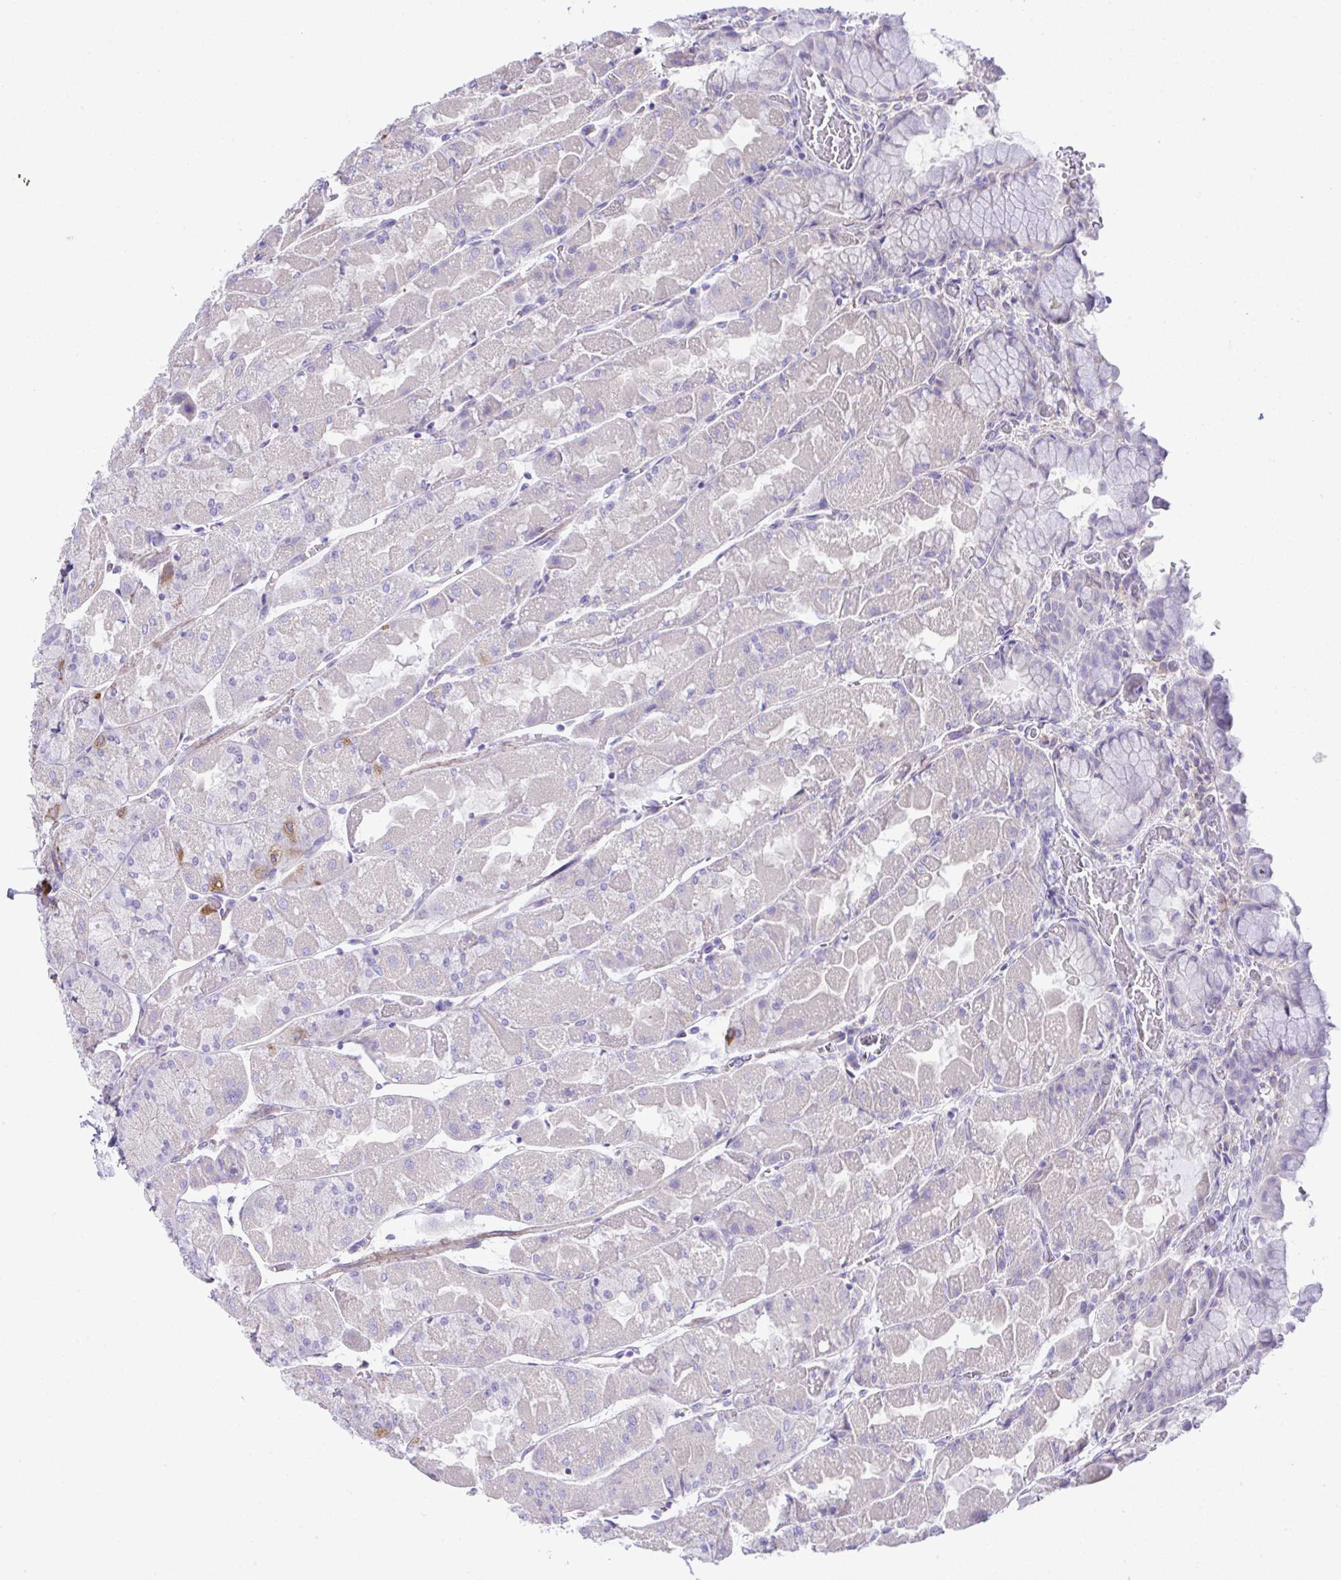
{"staining": {"intensity": "negative", "quantity": "none", "location": "none"}, "tissue": "stomach", "cell_type": "Glandular cells", "image_type": "normal", "snomed": [{"axis": "morphology", "description": "Normal tissue, NOS"}, {"axis": "topography", "description": "Stomach"}], "caption": "The image demonstrates no staining of glandular cells in normal stomach.", "gene": "OR4P4", "patient": {"sex": "female", "age": 61}}